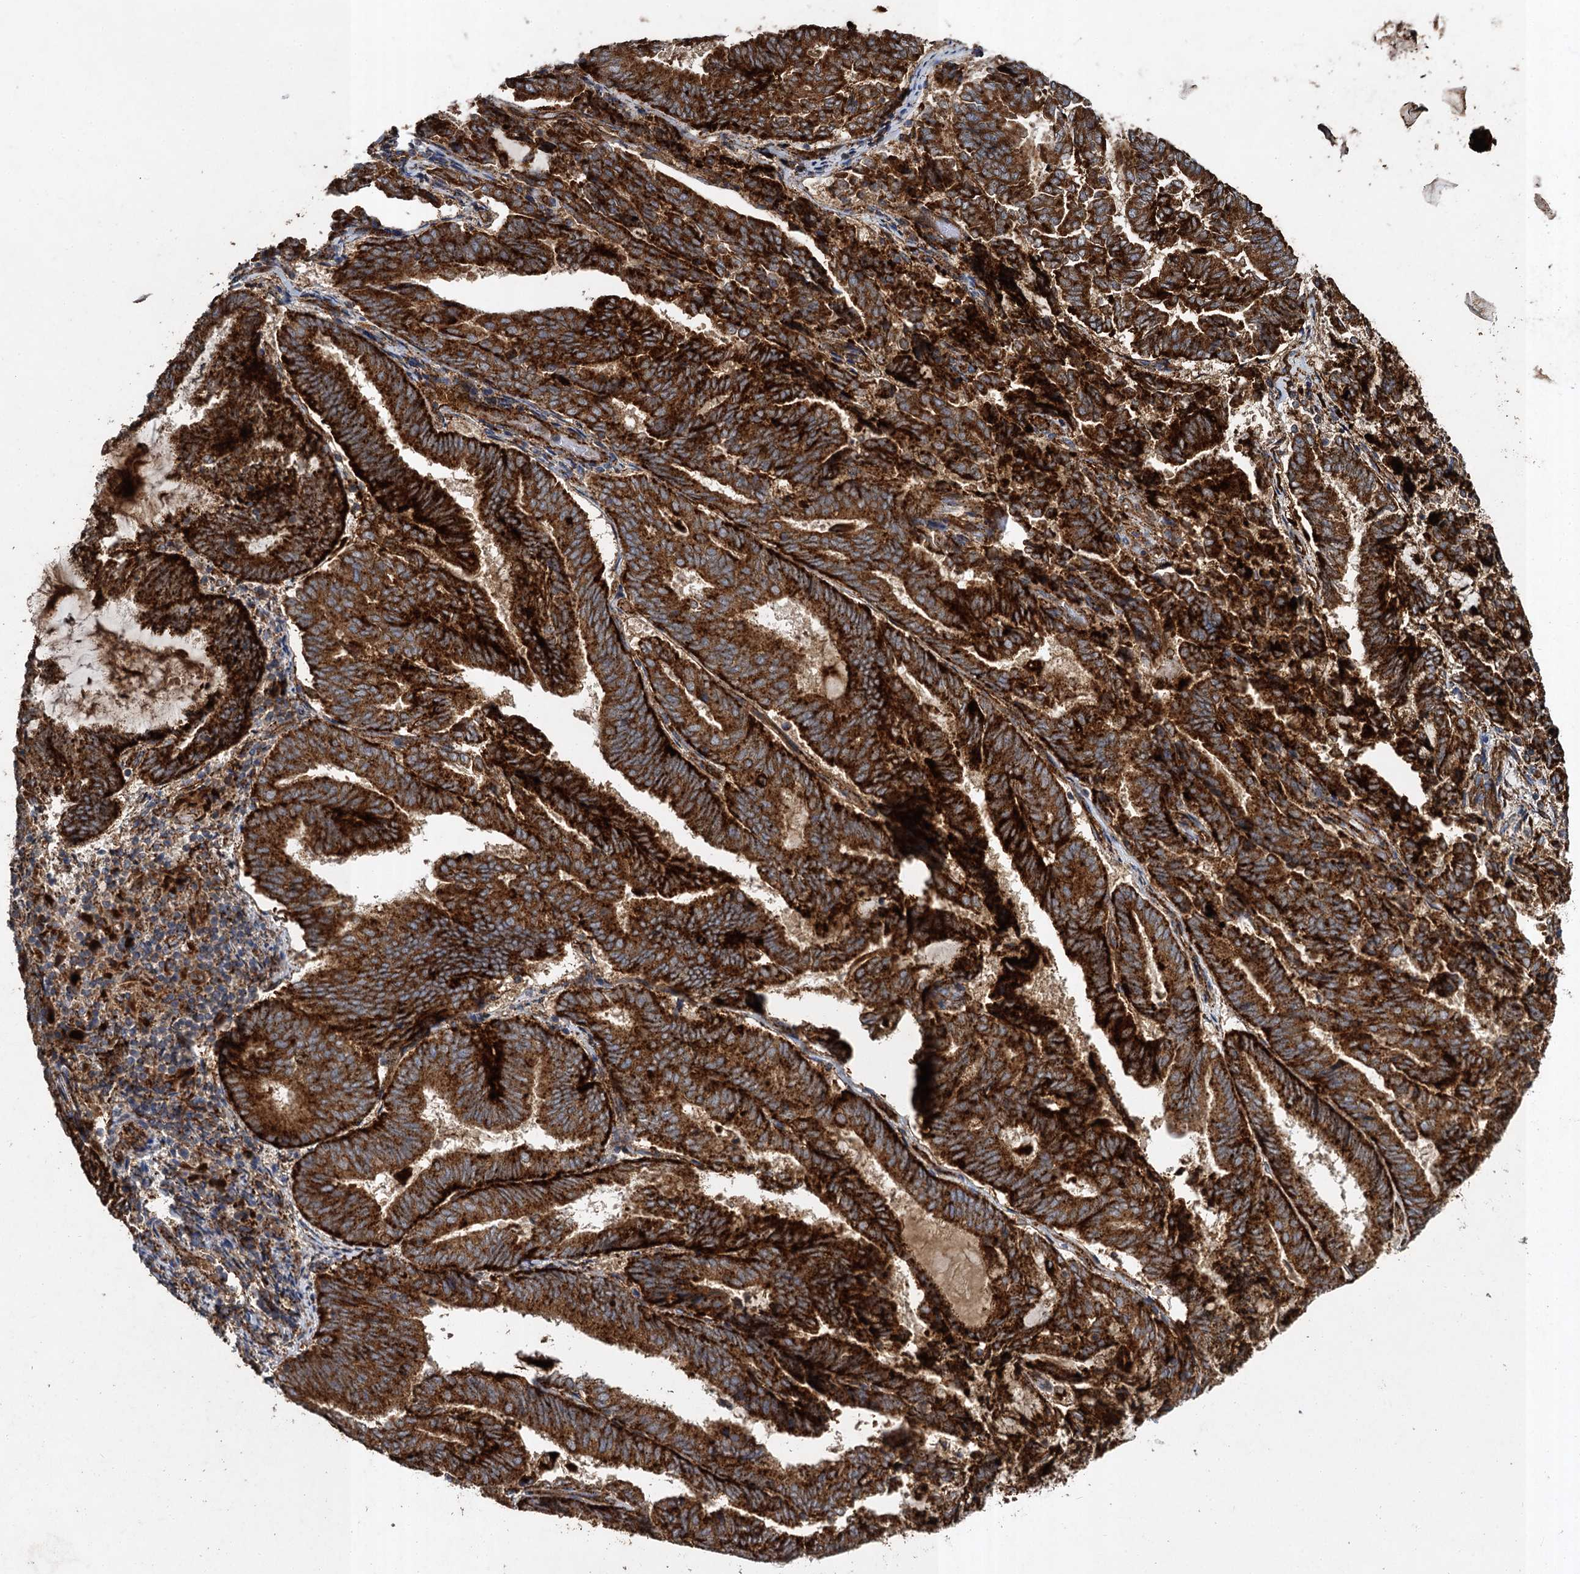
{"staining": {"intensity": "strong", "quantity": ">75%", "location": "cytoplasmic/membranous"}, "tissue": "endometrial cancer", "cell_type": "Tumor cells", "image_type": "cancer", "snomed": [{"axis": "morphology", "description": "Adenocarcinoma, NOS"}, {"axis": "topography", "description": "Endometrium"}], "caption": "Tumor cells show high levels of strong cytoplasmic/membranous expression in about >75% of cells in human endometrial adenocarcinoma.", "gene": "GBA1", "patient": {"sex": "female", "age": 80}}